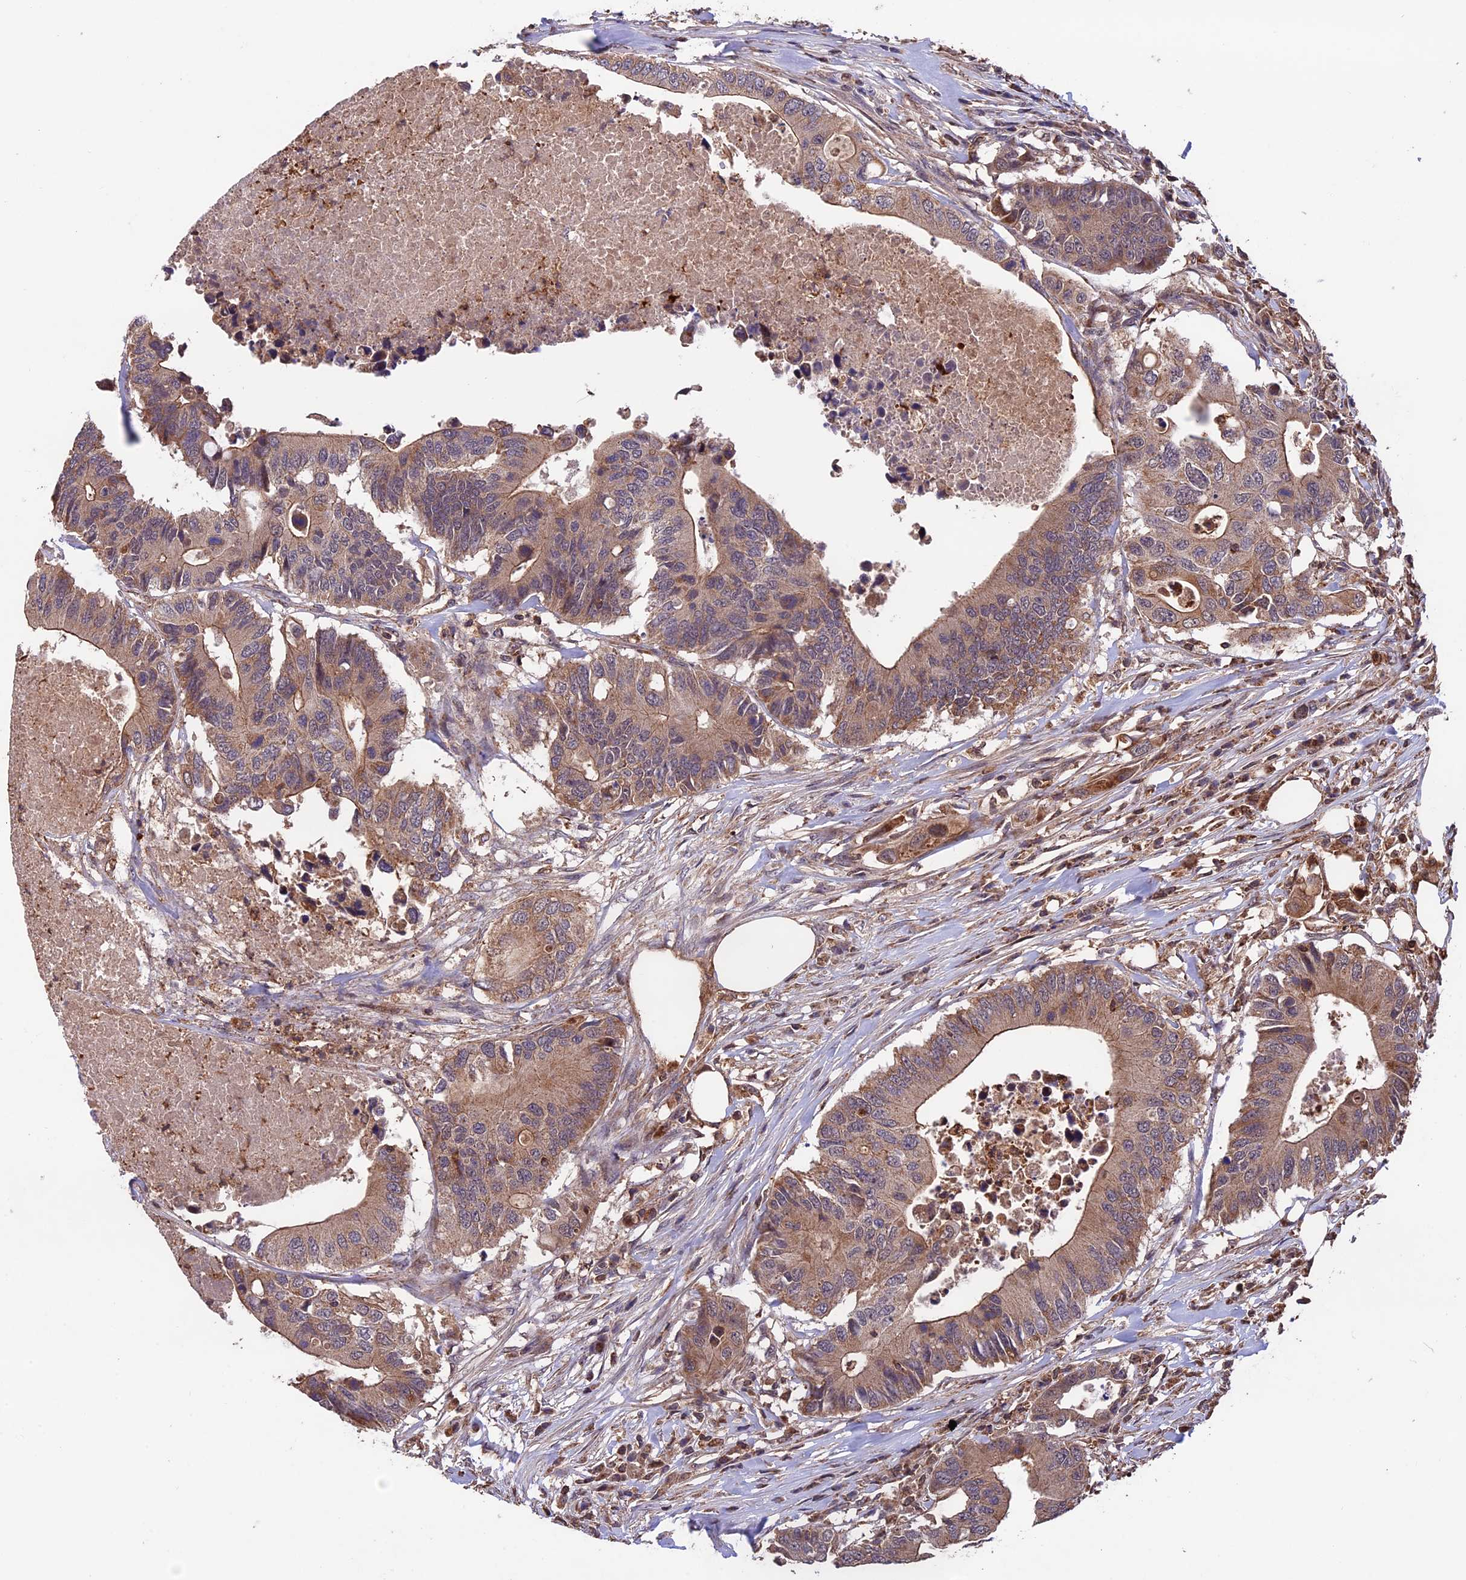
{"staining": {"intensity": "moderate", "quantity": ">75%", "location": "cytoplasmic/membranous"}, "tissue": "colorectal cancer", "cell_type": "Tumor cells", "image_type": "cancer", "snomed": [{"axis": "morphology", "description": "Adenocarcinoma, NOS"}, {"axis": "topography", "description": "Colon"}], "caption": "Human colorectal adenocarcinoma stained with a protein marker demonstrates moderate staining in tumor cells.", "gene": "PKD2L2", "patient": {"sex": "male", "age": 71}}